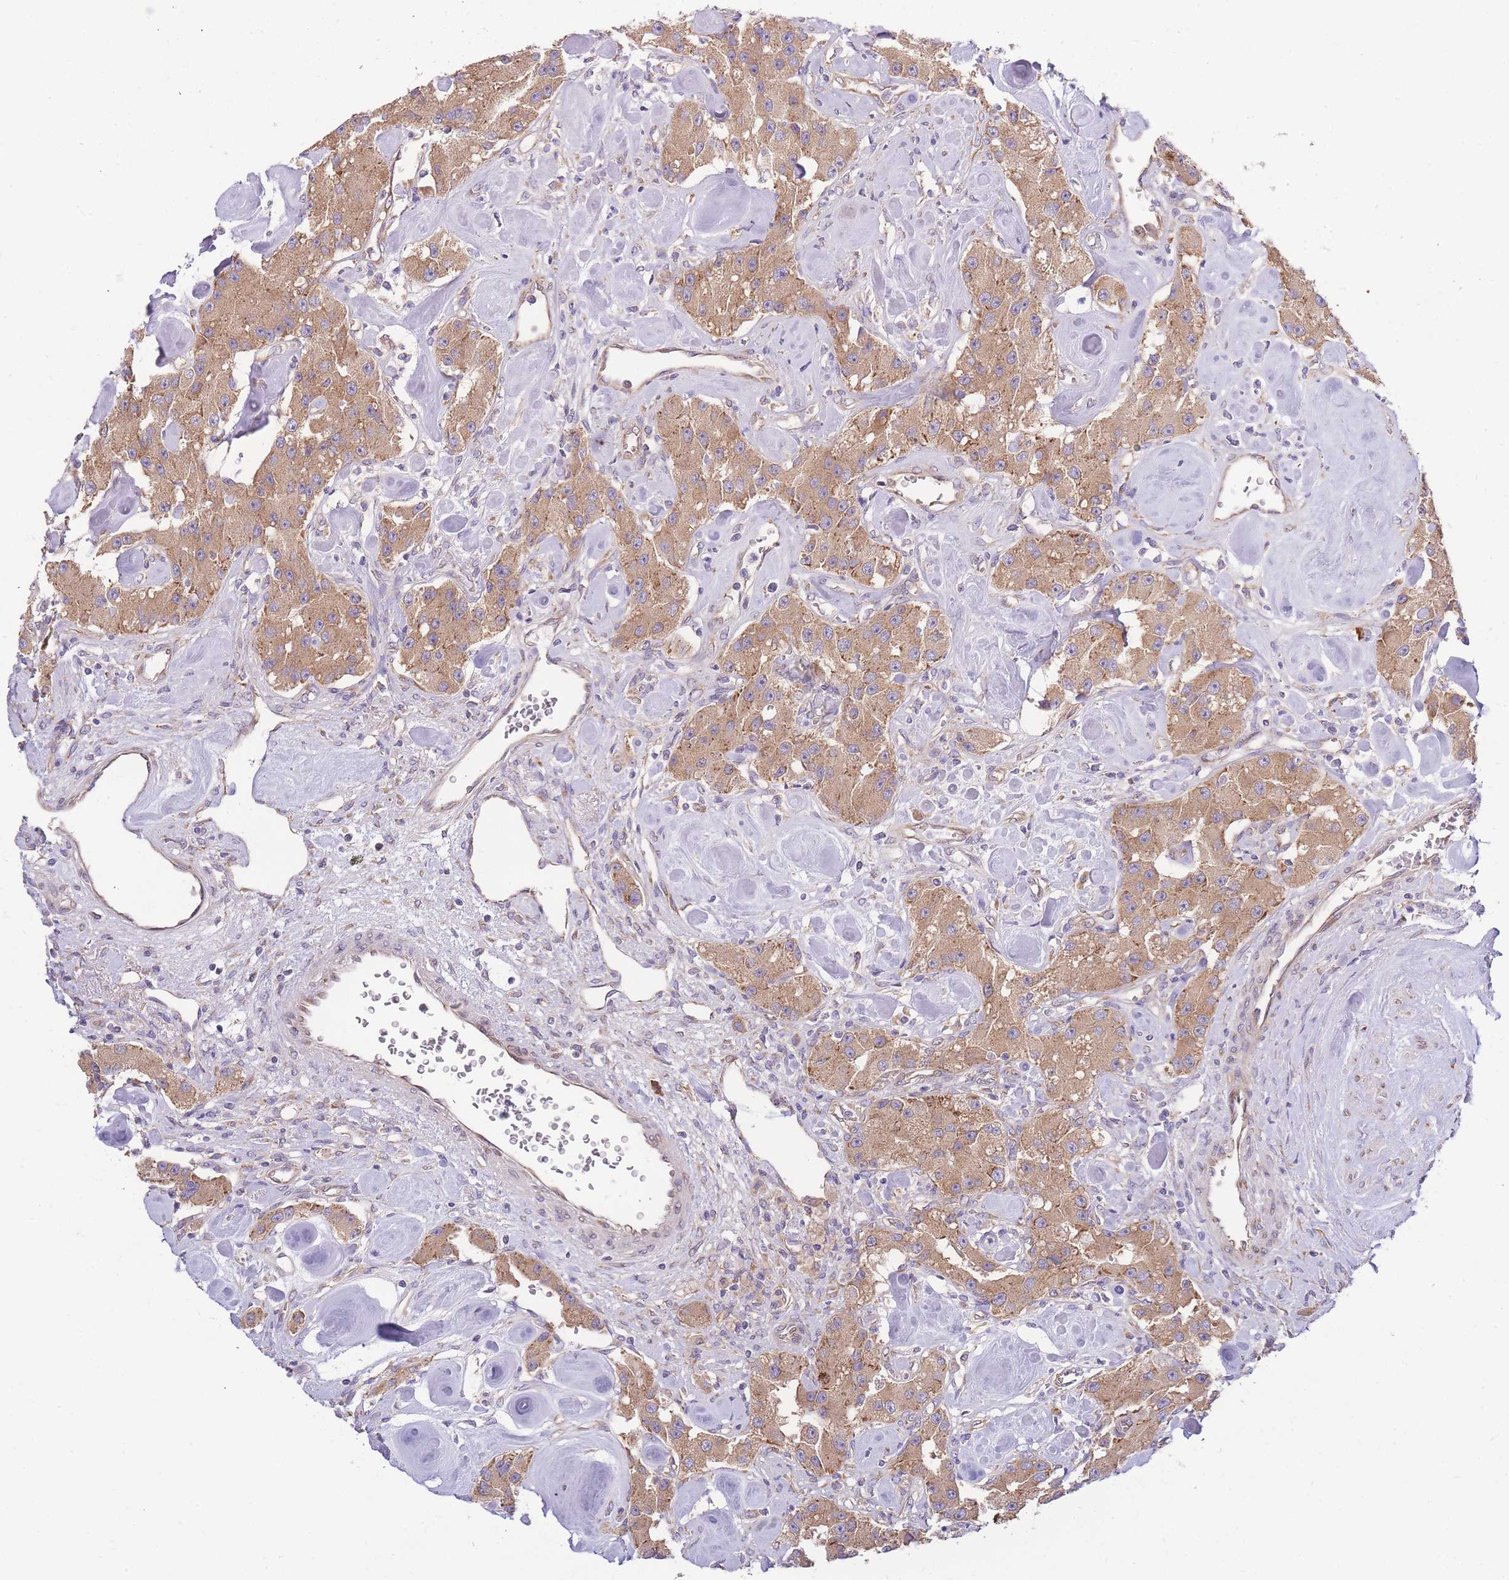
{"staining": {"intensity": "moderate", "quantity": ">75%", "location": "cytoplasmic/membranous"}, "tissue": "carcinoid", "cell_type": "Tumor cells", "image_type": "cancer", "snomed": [{"axis": "morphology", "description": "Carcinoid, malignant, NOS"}, {"axis": "topography", "description": "Pancreas"}], "caption": "Immunohistochemical staining of human carcinoid reveals medium levels of moderate cytoplasmic/membranous staining in about >75% of tumor cells.", "gene": "BEX1", "patient": {"sex": "male", "age": 41}}